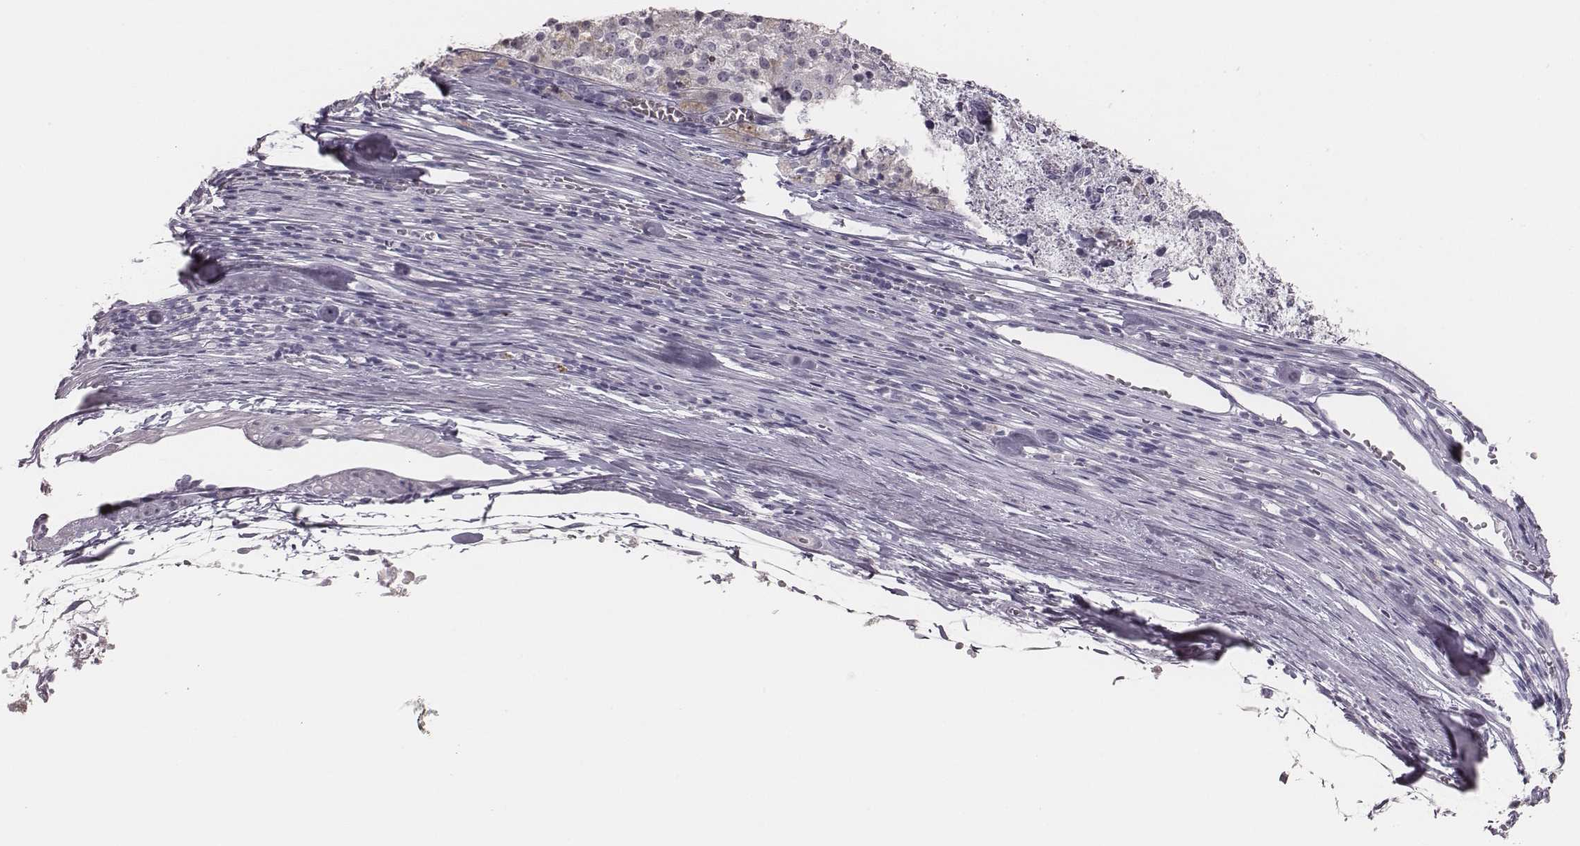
{"staining": {"intensity": "negative", "quantity": "none", "location": "none"}, "tissue": "melanoma", "cell_type": "Tumor cells", "image_type": "cancer", "snomed": [{"axis": "morphology", "description": "Malignant melanoma, Metastatic site"}, {"axis": "topography", "description": "Lymph node"}], "caption": "This is an IHC photomicrograph of malignant melanoma (metastatic site). There is no expression in tumor cells.", "gene": "ADGRF4", "patient": {"sex": "female", "age": 64}}